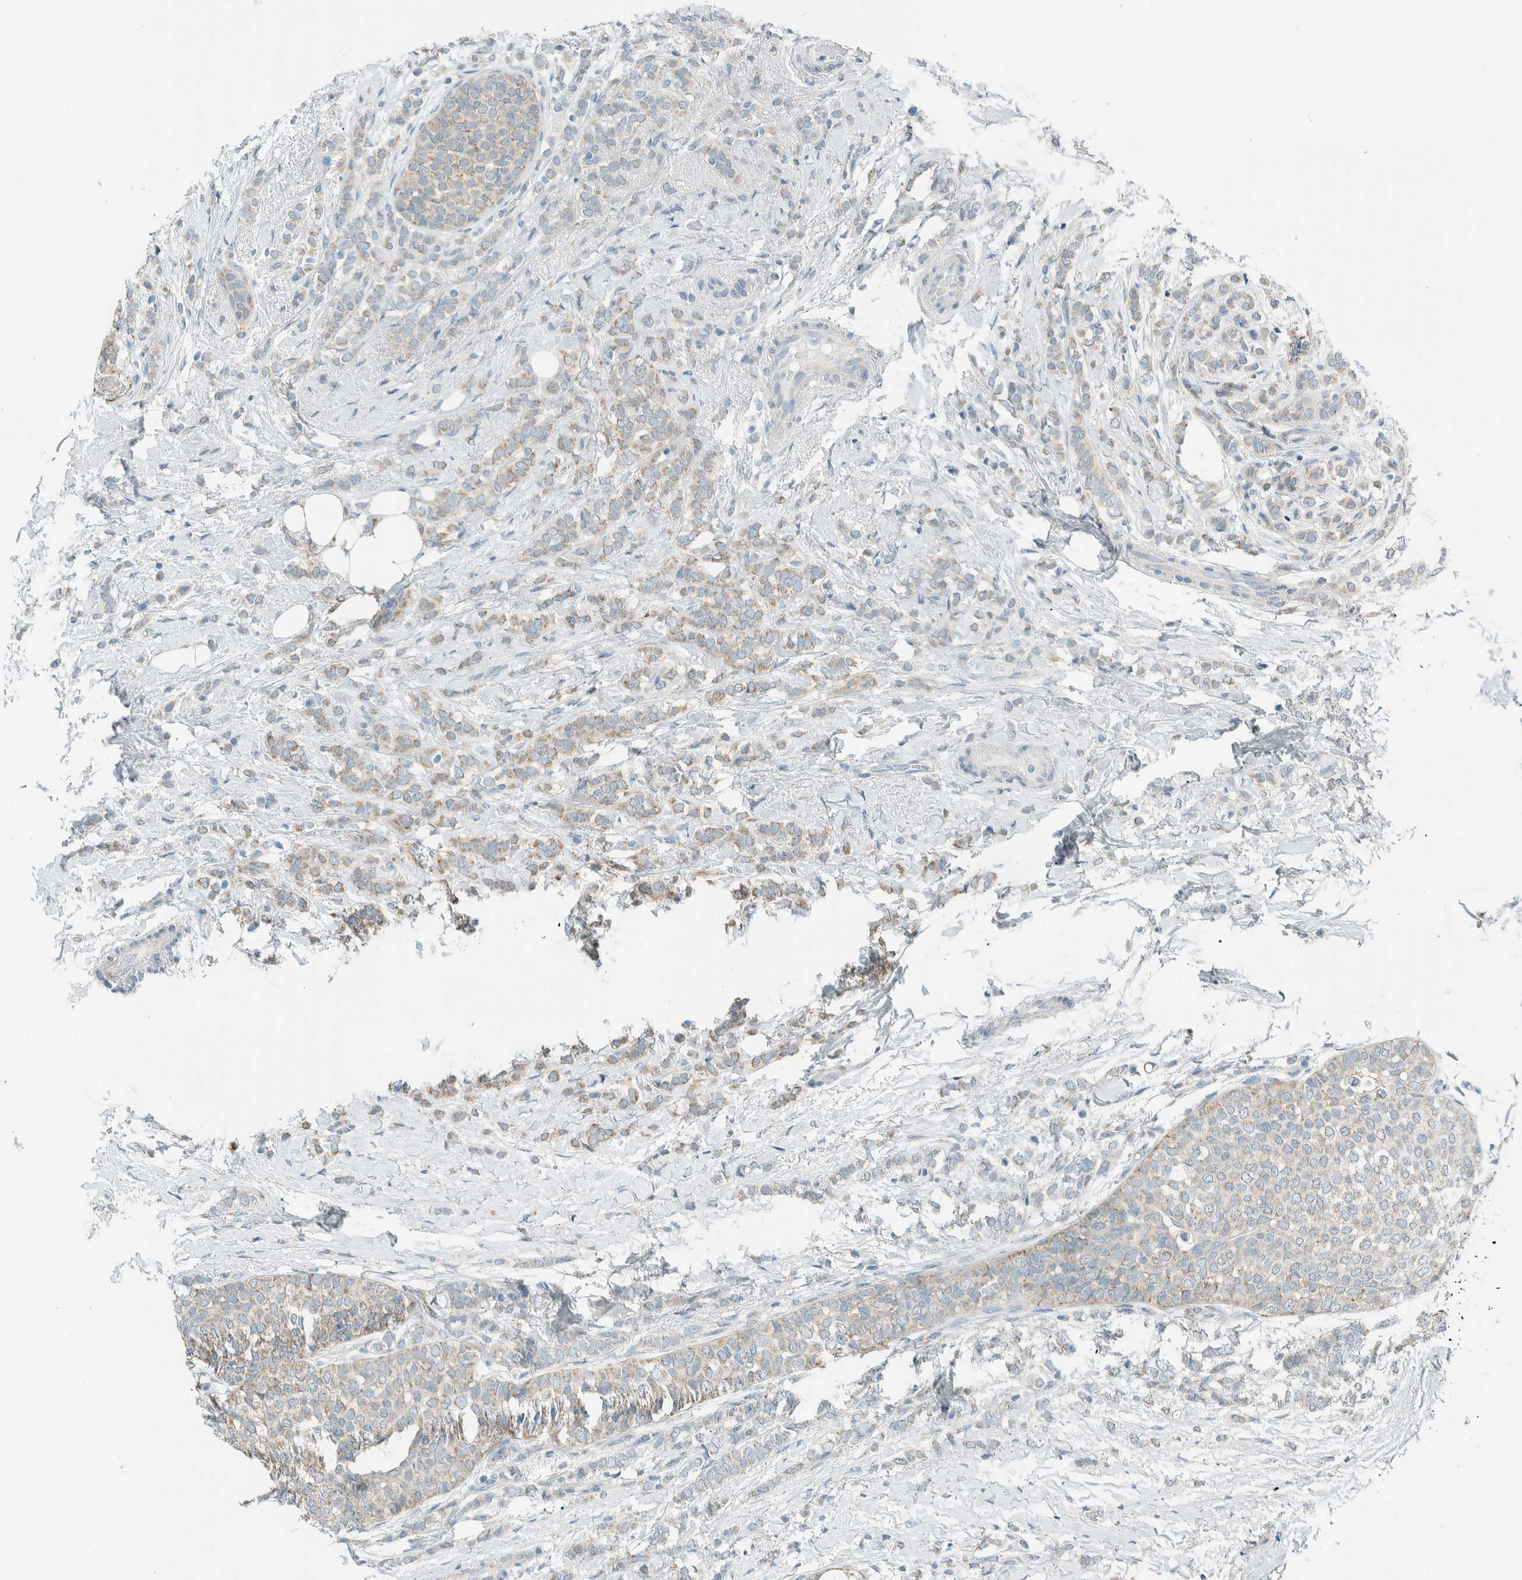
{"staining": {"intensity": "weak", "quantity": "25%-75%", "location": "cytoplasmic/membranous"}, "tissue": "breast cancer", "cell_type": "Tumor cells", "image_type": "cancer", "snomed": [{"axis": "morphology", "description": "Lobular carcinoma"}, {"axis": "topography", "description": "Breast"}], "caption": "Immunohistochemistry (IHC) photomicrograph of breast cancer (lobular carcinoma) stained for a protein (brown), which exhibits low levels of weak cytoplasmic/membranous positivity in about 25%-75% of tumor cells.", "gene": "ALDH7A1", "patient": {"sex": "female", "age": 50}}